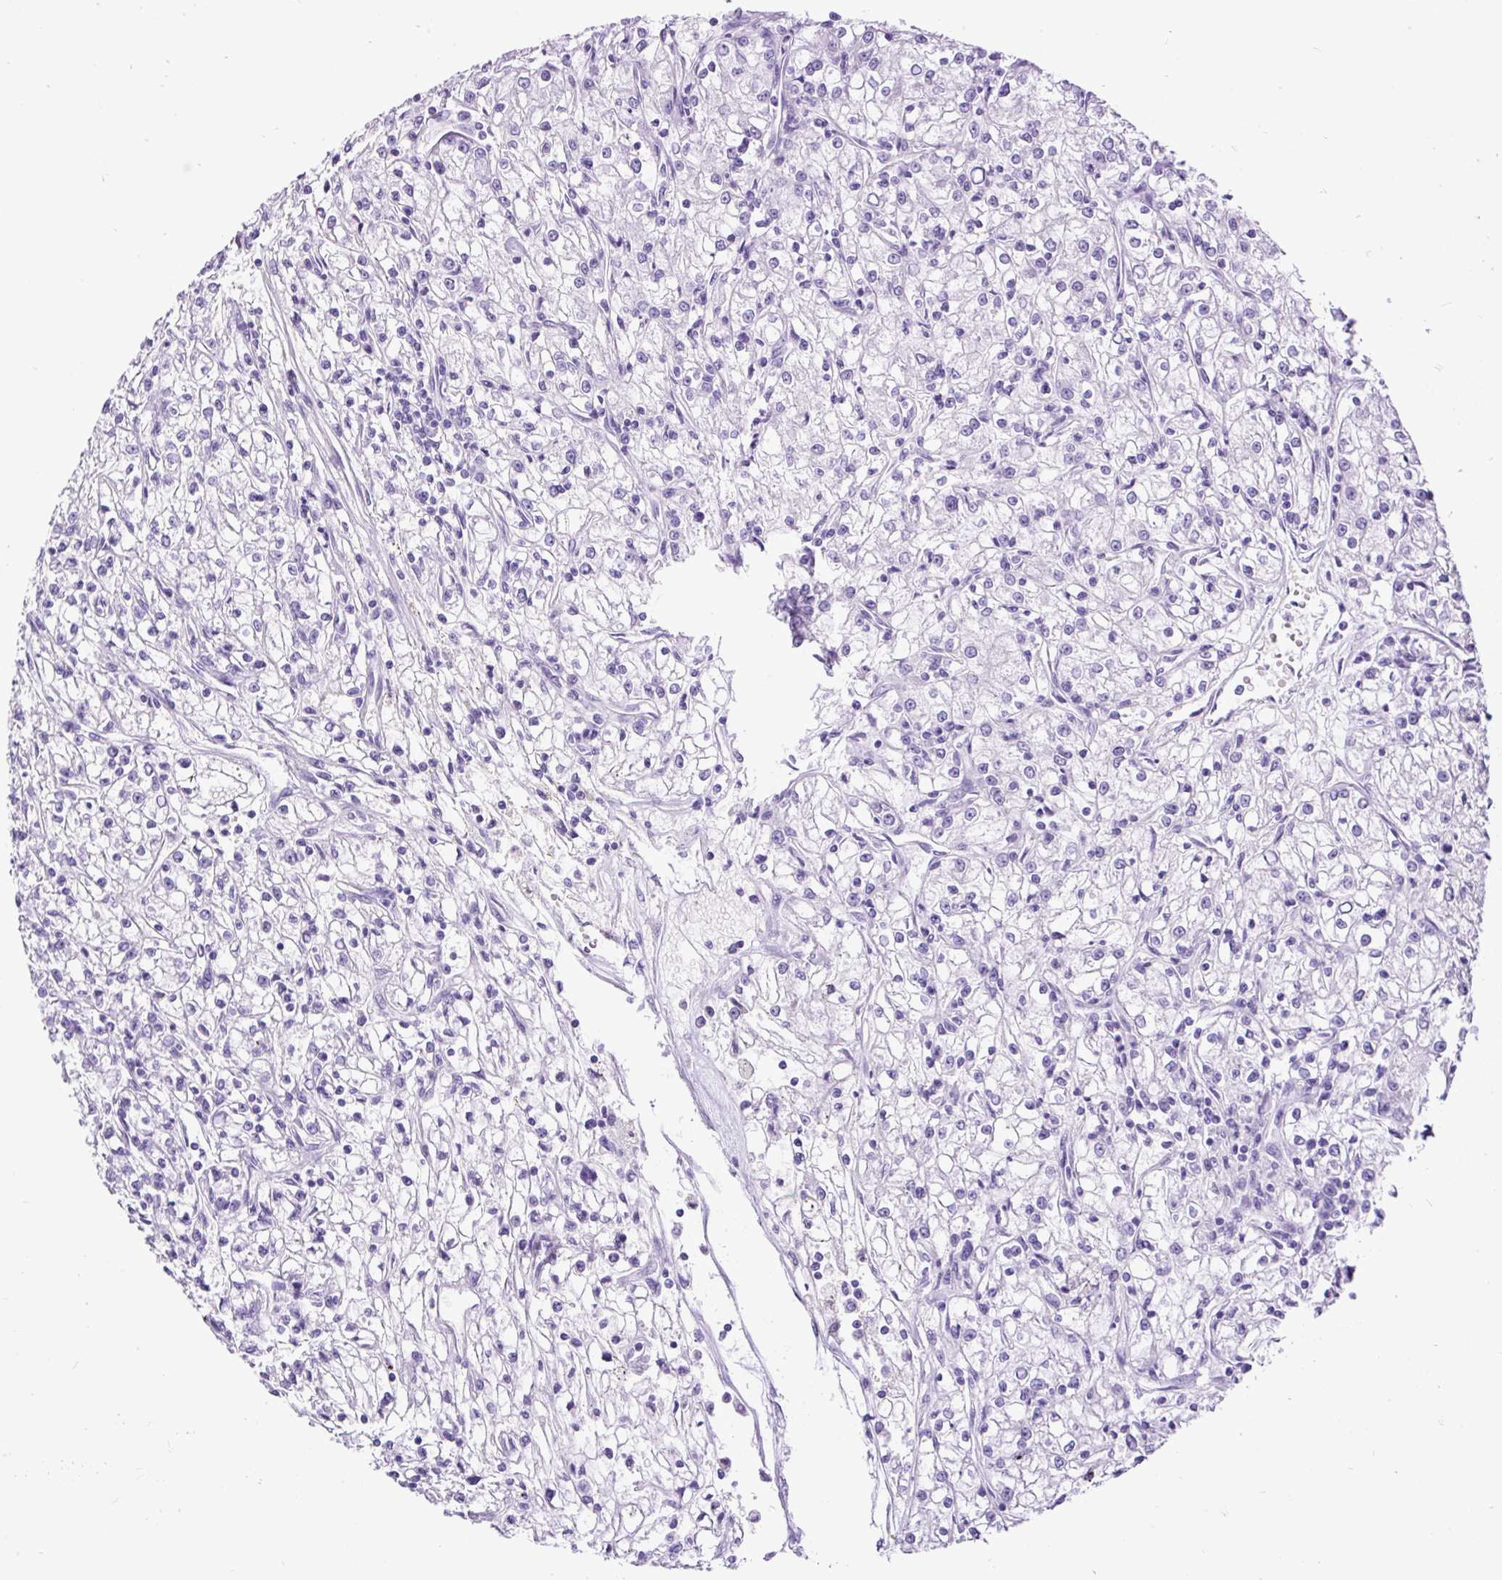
{"staining": {"intensity": "negative", "quantity": "none", "location": "none"}, "tissue": "renal cancer", "cell_type": "Tumor cells", "image_type": "cancer", "snomed": [{"axis": "morphology", "description": "Adenocarcinoma, NOS"}, {"axis": "topography", "description": "Kidney"}], "caption": "This is an immunohistochemistry (IHC) image of renal cancer. There is no positivity in tumor cells.", "gene": "CEL", "patient": {"sex": "female", "age": 59}}